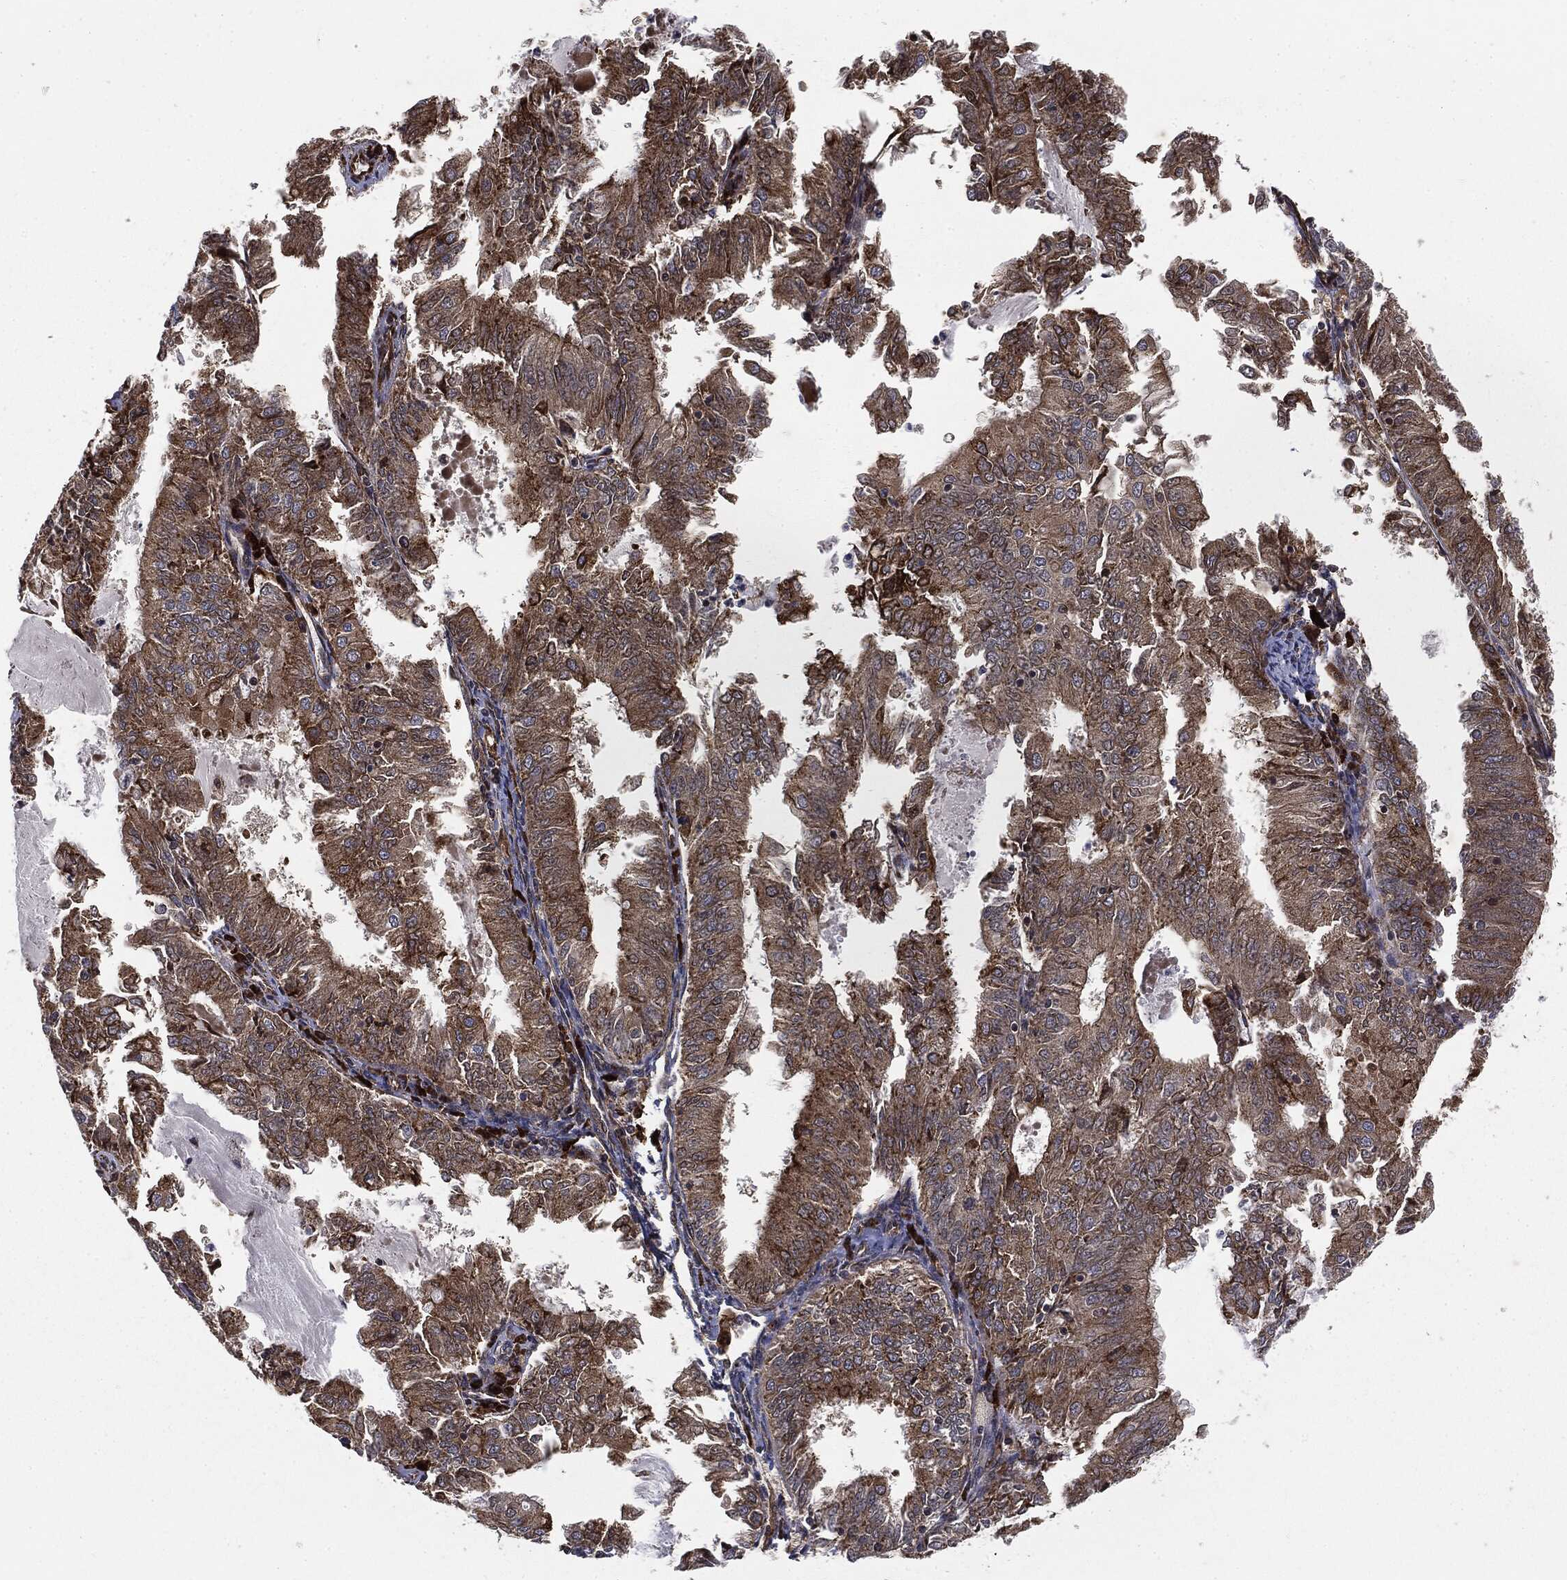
{"staining": {"intensity": "moderate", "quantity": ">75%", "location": "cytoplasmic/membranous"}, "tissue": "endometrial cancer", "cell_type": "Tumor cells", "image_type": "cancer", "snomed": [{"axis": "morphology", "description": "Adenocarcinoma, NOS"}, {"axis": "topography", "description": "Endometrium"}], "caption": "Immunohistochemical staining of endometrial cancer demonstrates medium levels of moderate cytoplasmic/membranous protein positivity in about >75% of tumor cells. (Stains: DAB (3,3'-diaminobenzidine) in brown, nuclei in blue, Microscopy: brightfield microscopy at high magnification).", "gene": "CYLD", "patient": {"sex": "female", "age": 57}}